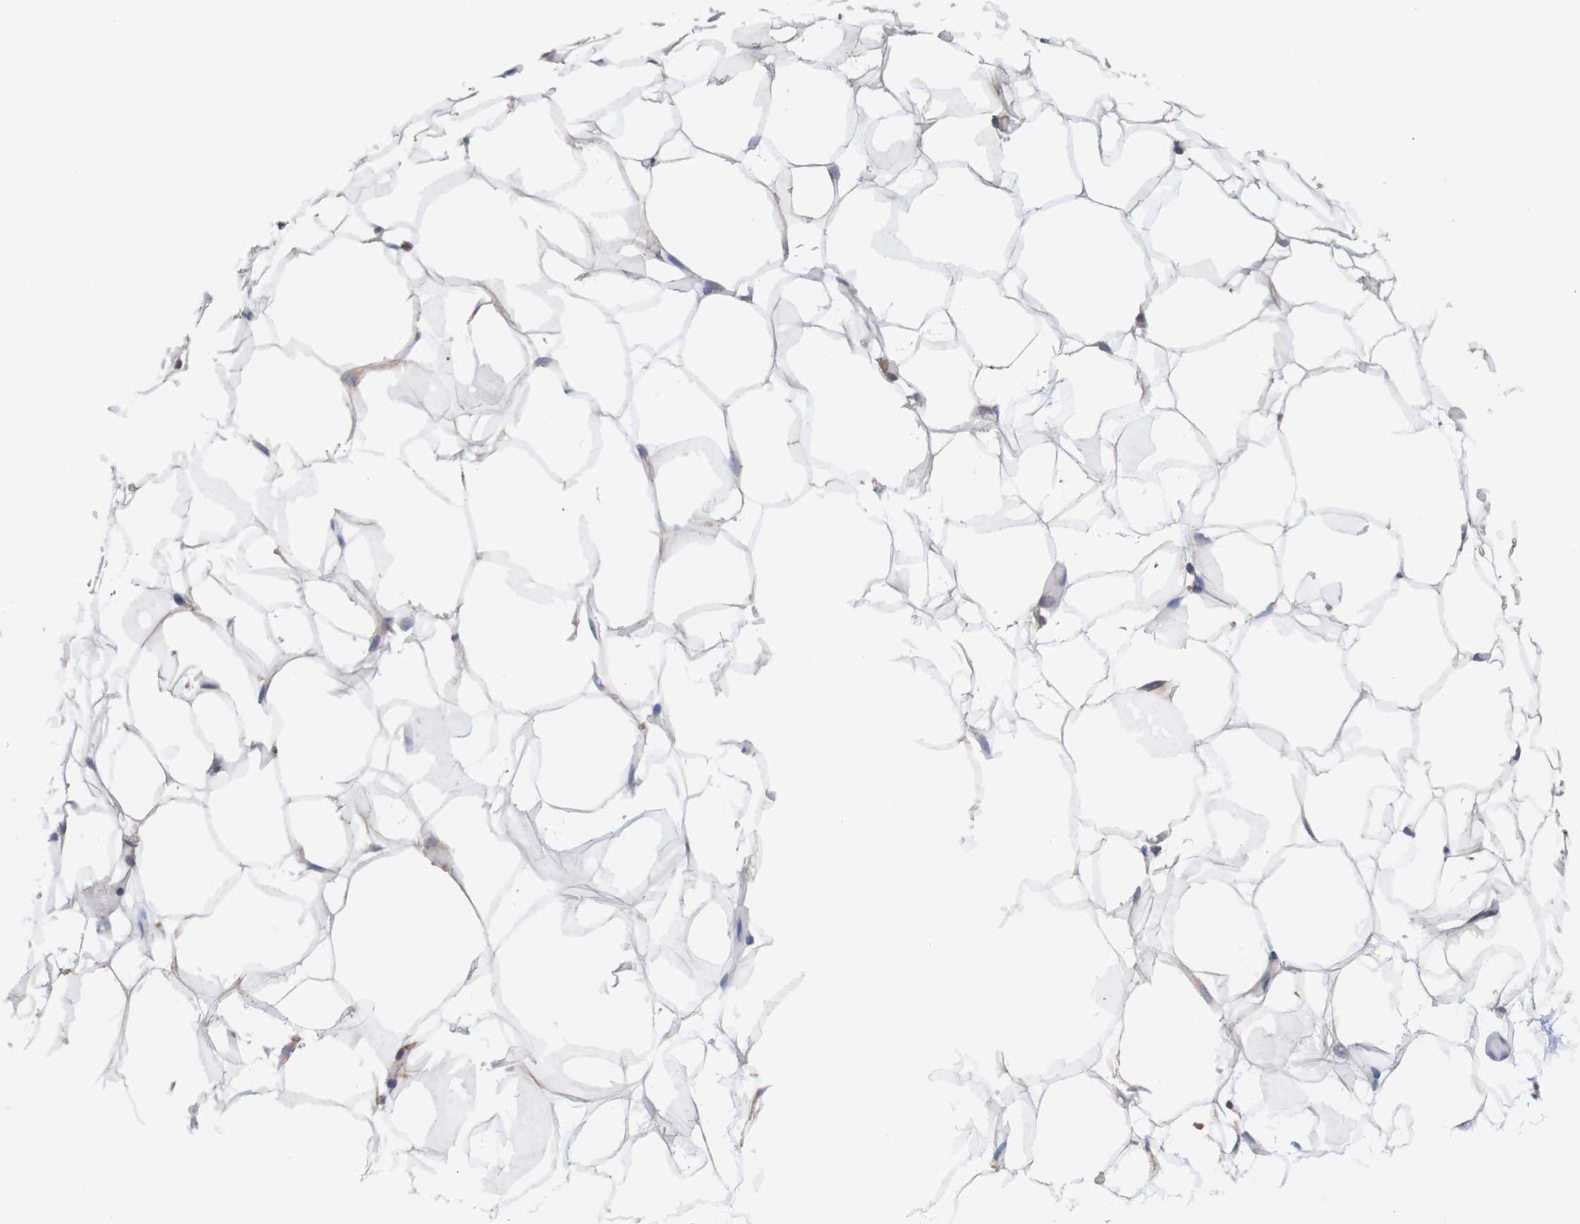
{"staining": {"intensity": "negative", "quantity": "none", "location": "none"}, "tissue": "adipose tissue", "cell_type": "Adipocytes", "image_type": "normal", "snomed": [{"axis": "morphology", "description": "Normal tissue, NOS"}, {"axis": "topography", "description": "Breast"}, {"axis": "topography", "description": "Adipose tissue"}], "caption": "Immunohistochemistry micrograph of unremarkable human adipose tissue stained for a protein (brown), which displays no expression in adipocytes. (DAB (3,3'-diaminobenzidine) IHC visualized using brightfield microscopy, high magnification).", "gene": "FIBP", "patient": {"sex": "female", "age": 25}}